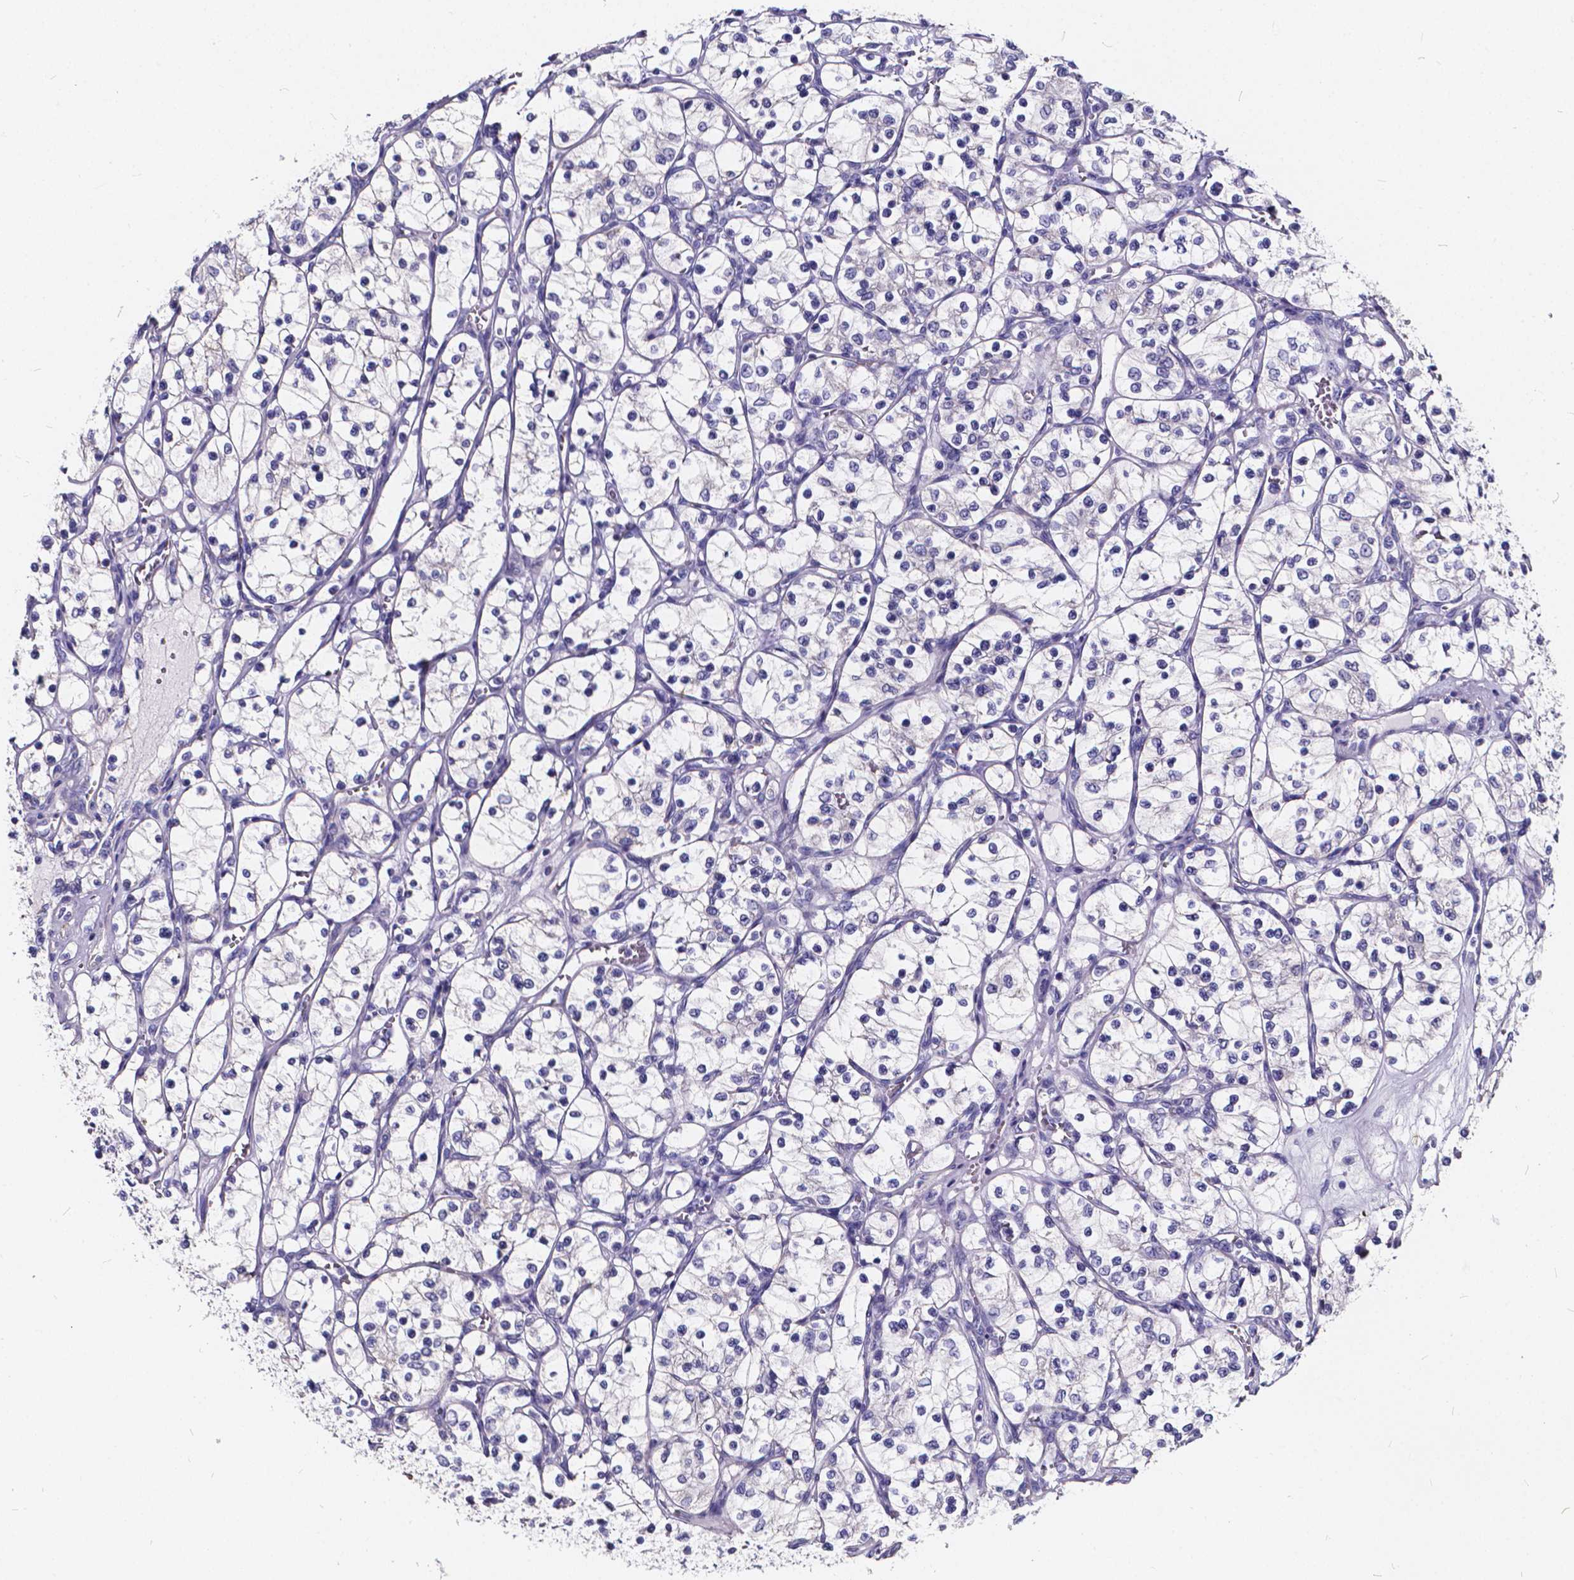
{"staining": {"intensity": "negative", "quantity": "none", "location": "none"}, "tissue": "renal cancer", "cell_type": "Tumor cells", "image_type": "cancer", "snomed": [{"axis": "morphology", "description": "Adenocarcinoma, NOS"}, {"axis": "topography", "description": "Kidney"}], "caption": "A high-resolution histopathology image shows IHC staining of adenocarcinoma (renal), which reveals no significant staining in tumor cells.", "gene": "SPEF2", "patient": {"sex": "female", "age": 69}}